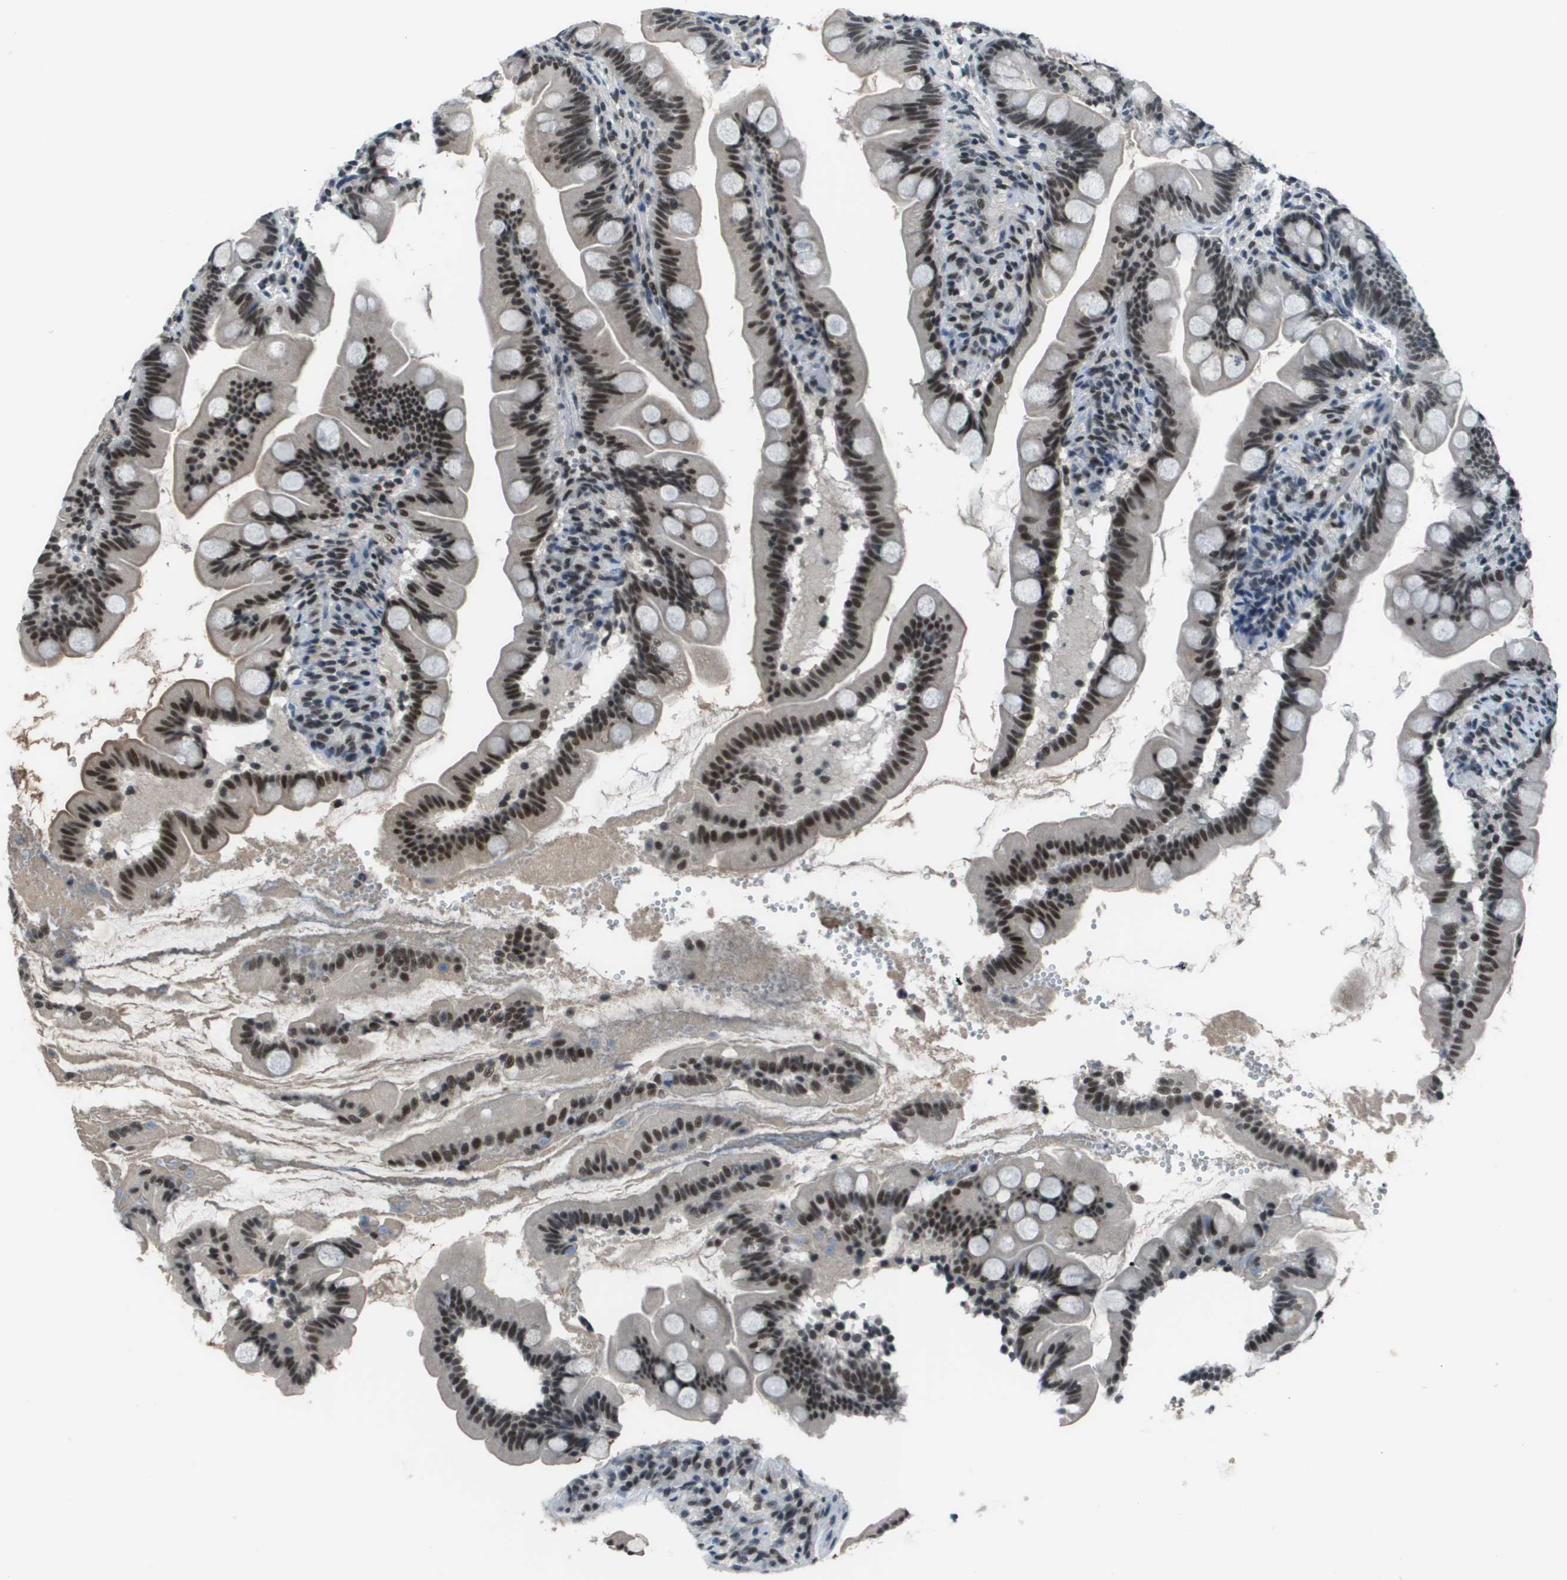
{"staining": {"intensity": "strong", "quantity": ">75%", "location": "nuclear"}, "tissue": "small intestine", "cell_type": "Glandular cells", "image_type": "normal", "snomed": [{"axis": "morphology", "description": "Normal tissue, NOS"}, {"axis": "topography", "description": "Small intestine"}], "caption": "Immunohistochemical staining of normal human small intestine reveals high levels of strong nuclear positivity in about >75% of glandular cells. The protein of interest is stained brown, and the nuclei are stained in blue (DAB IHC with brightfield microscopy, high magnification).", "gene": "THRAP3", "patient": {"sex": "female", "age": 56}}